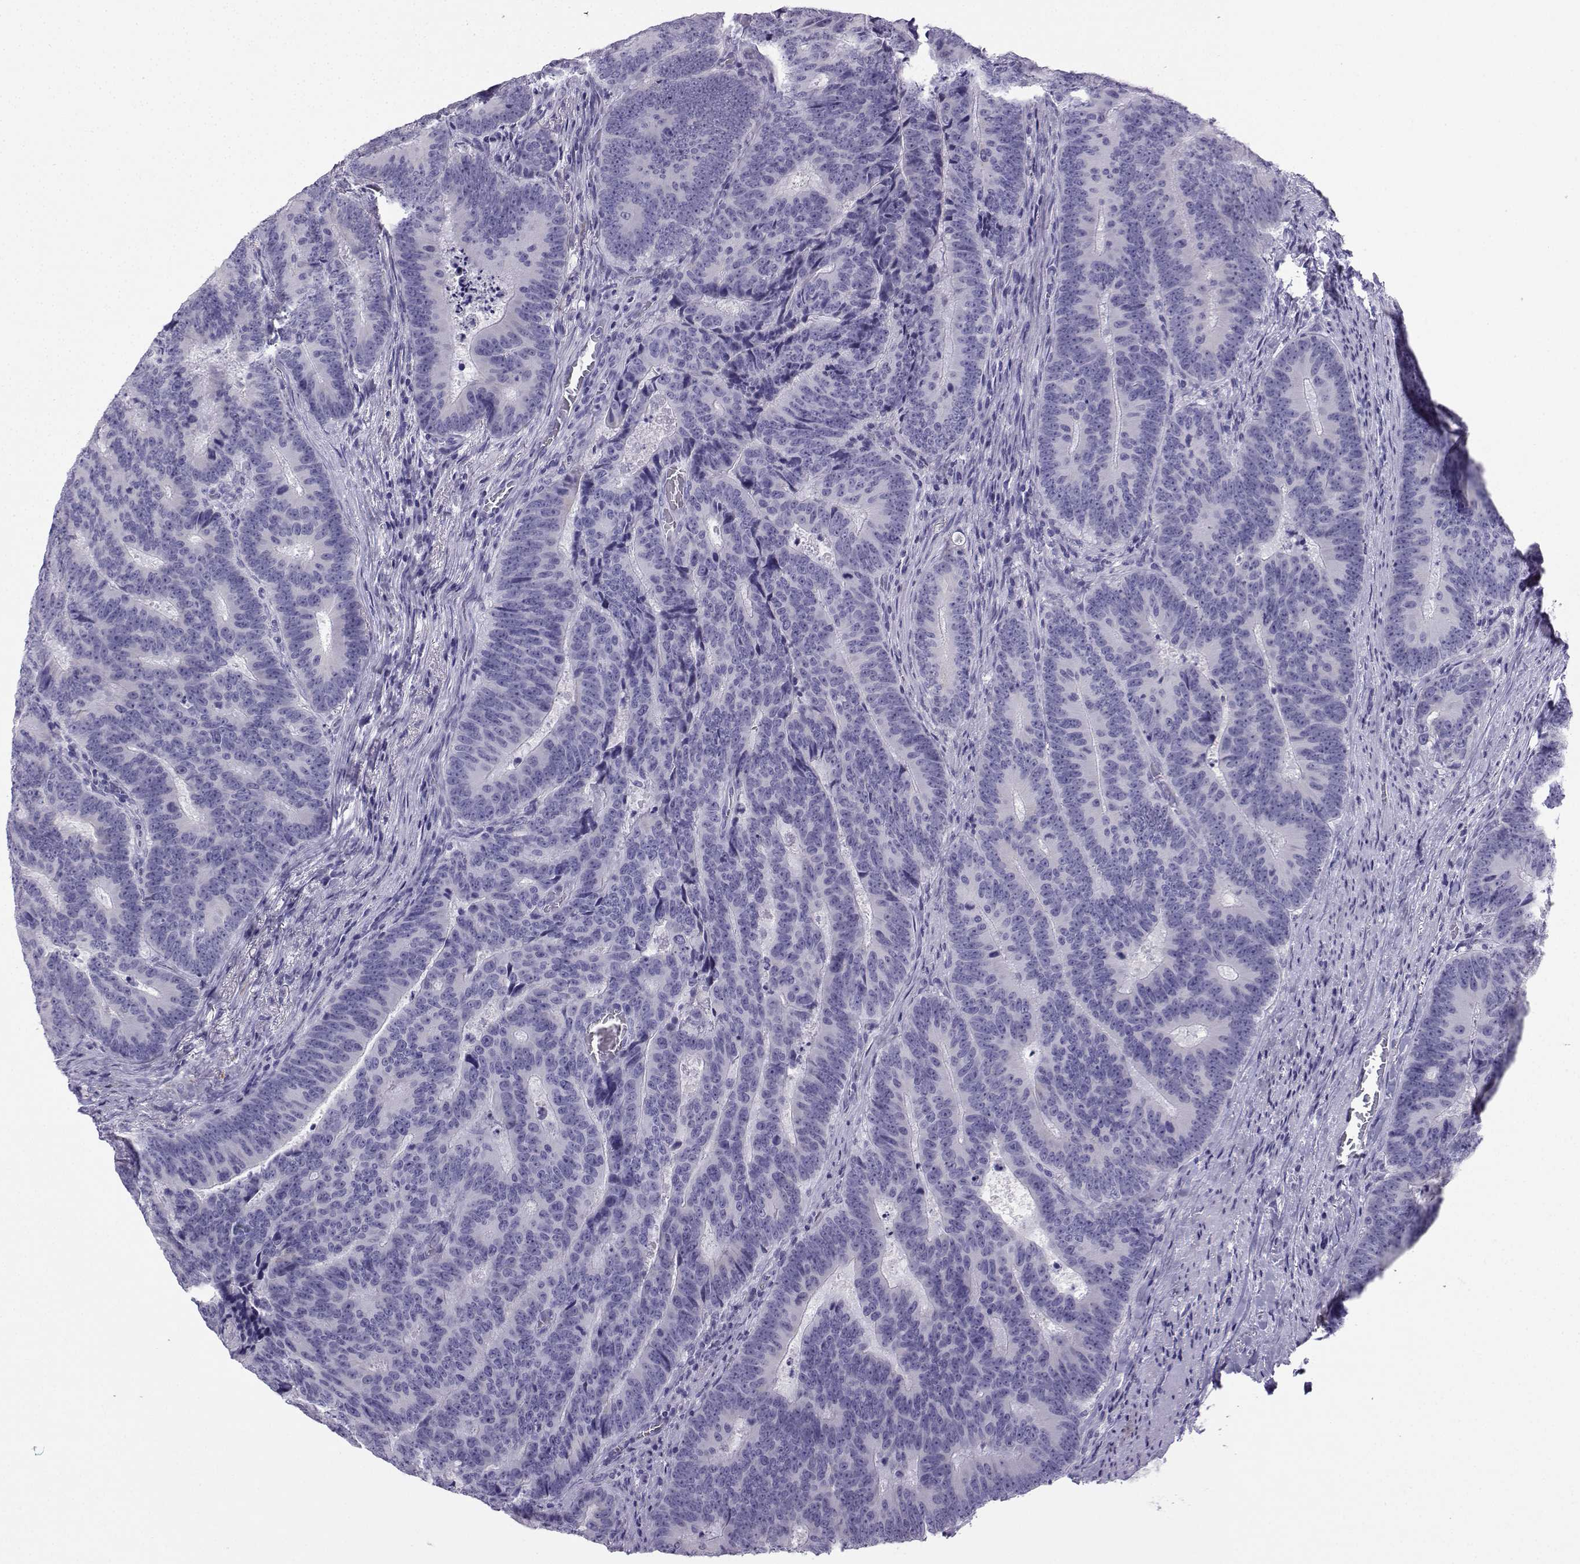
{"staining": {"intensity": "negative", "quantity": "none", "location": "none"}, "tissue": "colorectal cancer", "cell_type": "Tumor cells", "image_type": "cancer", "snomed": [{"axis": "morphology", "description": "Adenocarcinoma, NOS"}, {"axis": "topography", "description": "Colon"}], "caption": "Colorectal adenocarcinoma stained for a protein using IHC shows no staining tumor cells.", "gene": "NEFL", "patient": {"sex": "female", "age": 82}}